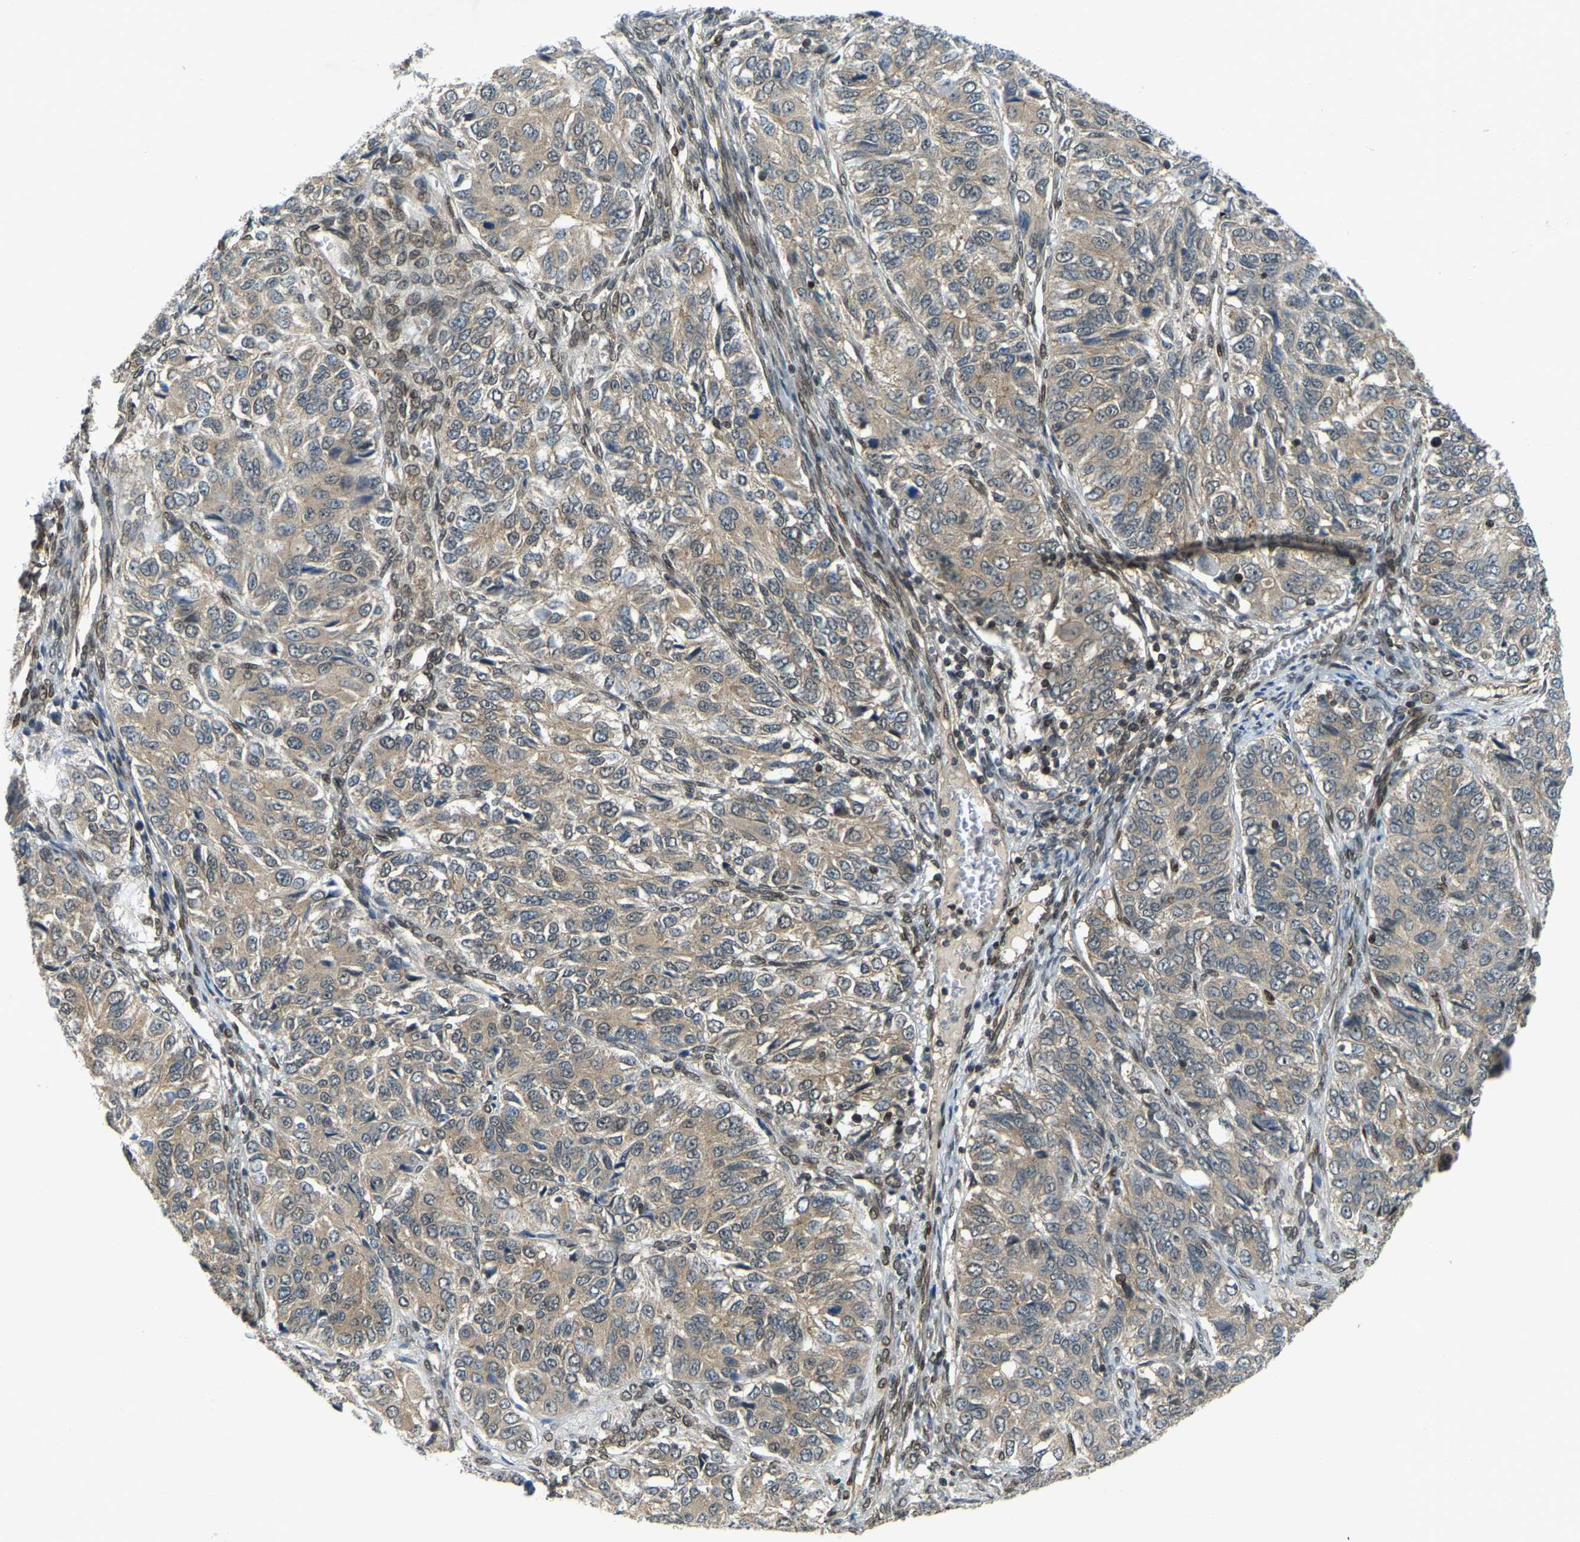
{"staining": {"intensity": "weak", "quantity": "25%-75%", "location": "cytoplasmic/membranous"}, "tissue": "ovarian cancer", "cell_type": "Tumor cells", "image_type": "cancer", "snomed": [{"axis": "morphology", "description": "Carcinoma, endometroid"}, {"axis": "topography", "description": "Ovary"}], "caption": "IHC of human ovarian cancer (endometroid carcinoma) shows low levels of weak cytoplasmic/membranous expression in approximately 25%-75% of tumor cells. The protein is shown in brown color, while the nuclei are stained blue.", "gene": "SYNE1", "patient": {"sex": "female", "age": 51}}